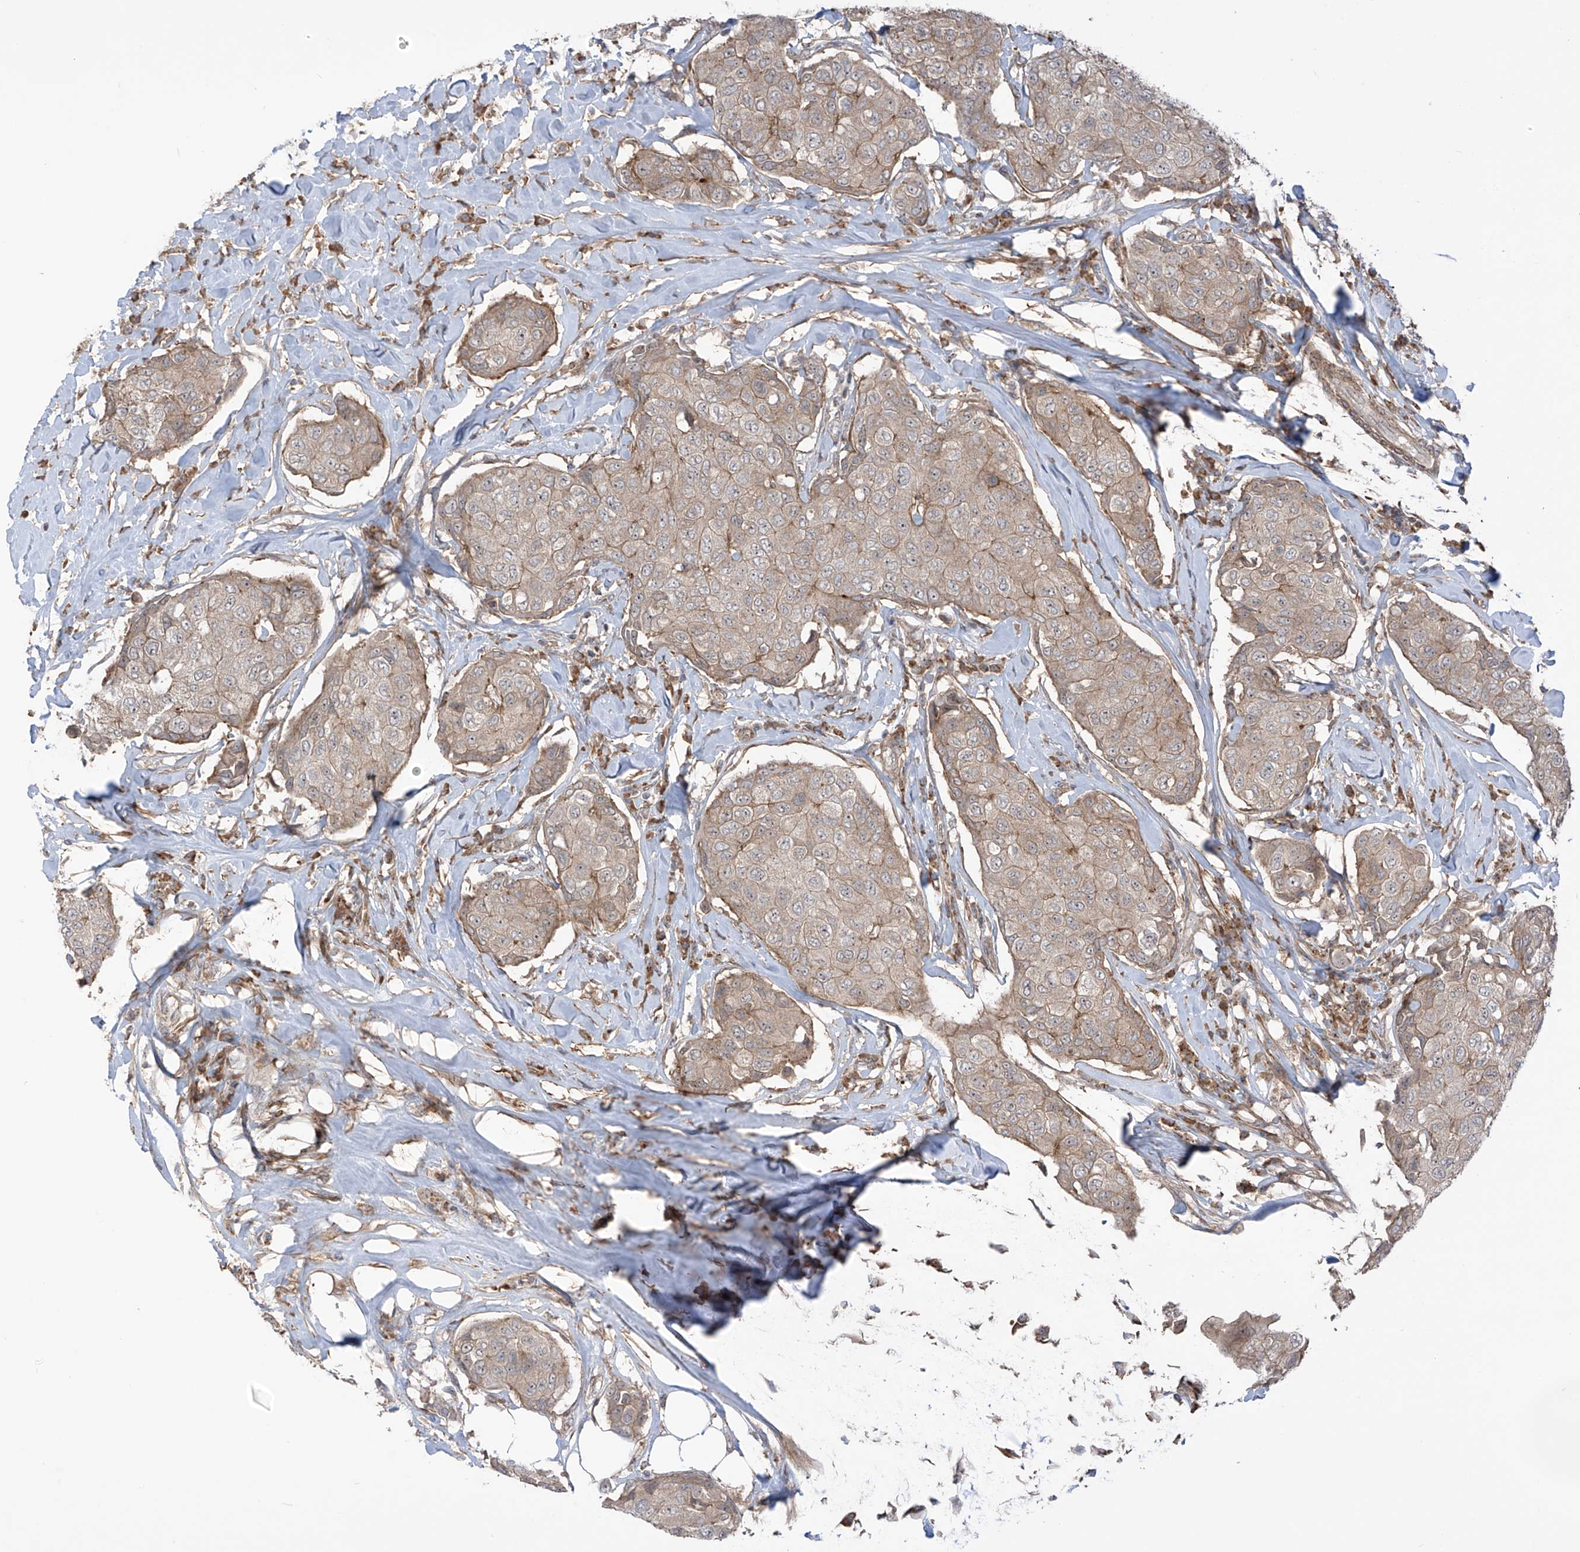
{"staining": {"intensity": "weak", "quantity": ">75%", "location": "cytoplasmic/membranous"}, "tissue": "breast cancer", "cell_type": "Tumor cells", "image_type": "cancer", "snomed": [{"axis": "morphology", "description": "Duct carcinoma"}, {"axis": "topography", "description": "Breast"}], "caption": "Intraductal carcinoma (breast) was stained to show a protein in brown. There is low levels of weak cytoplasmic/membranous staining in approximately >75% of tumor cells.", "gene": "LRRC74A", "patient": {"sex": "female", "age": 80}}